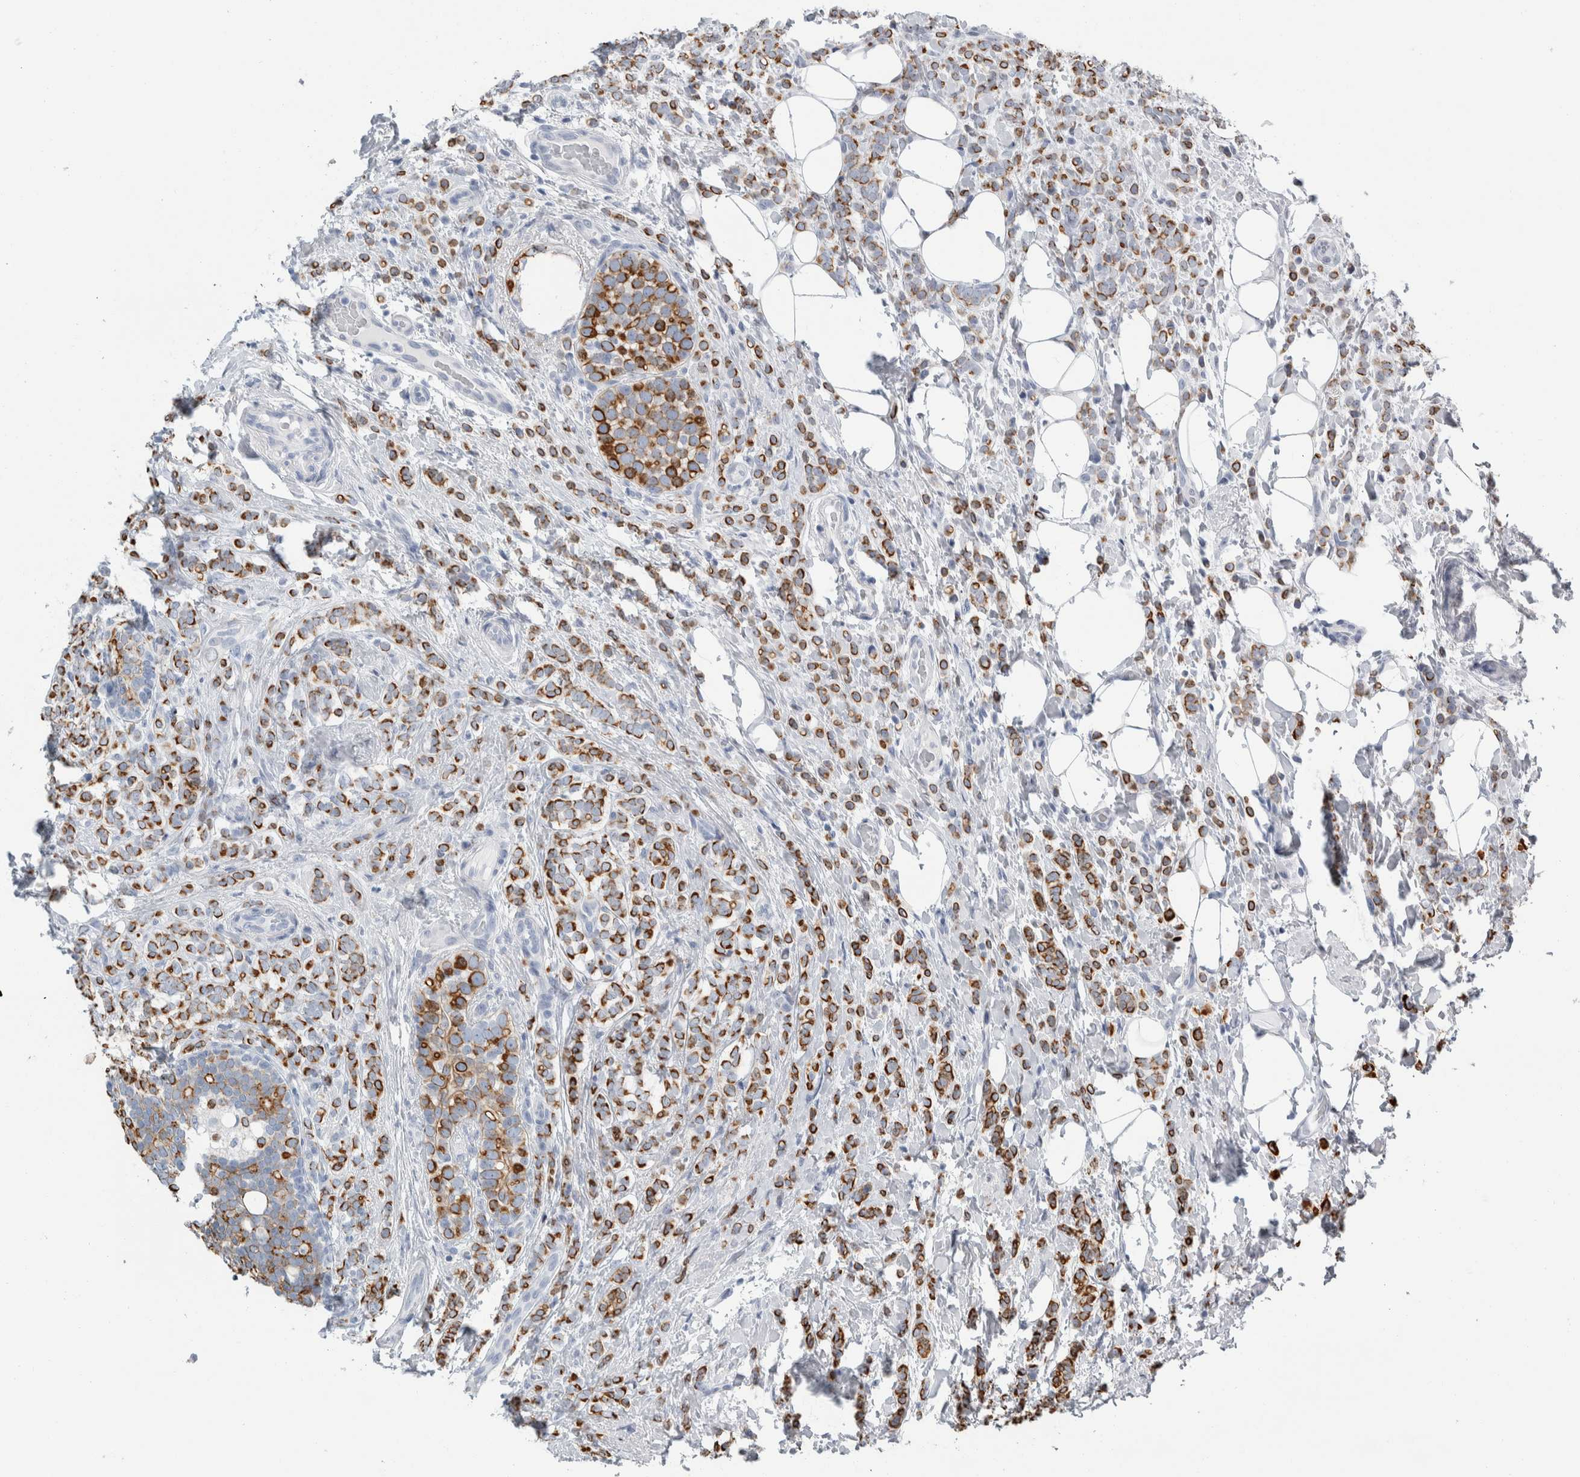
{"staining": {"intensity": "strong", "quantity": ">75%", "location": "cytoplasmic/membranous"}, "tissue": "breast cancer", "cell_type": "Tumor cells", "image_type": "cancer", "snomed": [{"axis": "morphology", "description": "Lobular carcinoma"}, {"axis": "topography", "description": "Breast"}], "caption": "Protein staining shows strong cytoplasmic/membranous staining in about >75% of tumor cells in breast cancer.", "gene": "RPH3AL", "patient": {"sex": "female", "age": 50}}